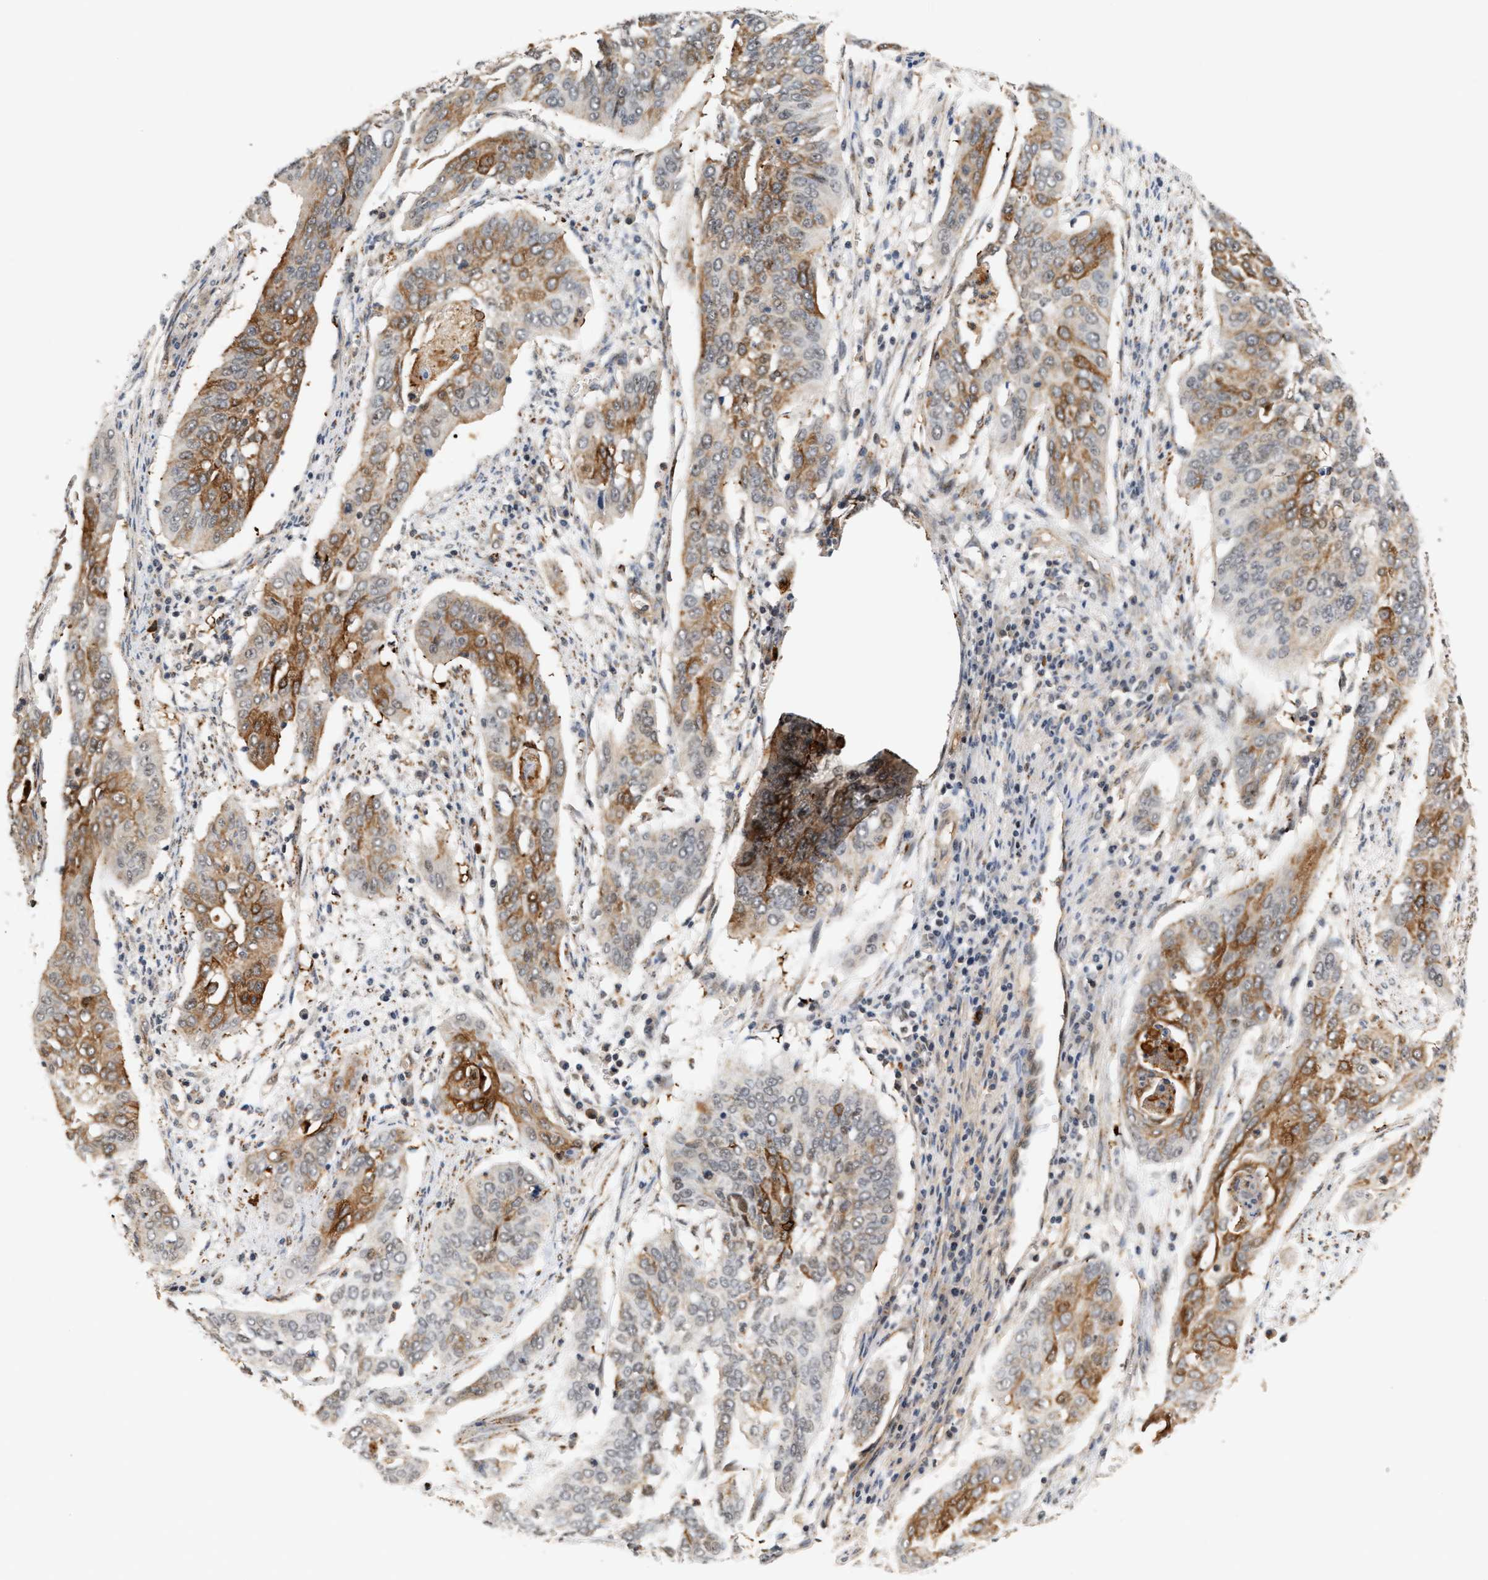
{"staining": {"intensity": "moderate", "quantity": "25%-75%", "location": "cytoplasmic/membranous"}, "tissue": "cervical cancer", "cell_type": "Tumor cells", "image_type": "cancer", "snomed": [{"axis": "morphology", "description": "Squamous cell carcinoma, NOS"}, {"axis": "topography", "description": "Cervix"}], "caption": "Squamous cell carcinoma (cervical) tissue displays moderate cytoplasmic/membranous expression in about 25%-75% of tumor cells, visualized by immunohistochemistry.", "gene": "PLXND1", "patient": {"sex": "female", "age": 39}}